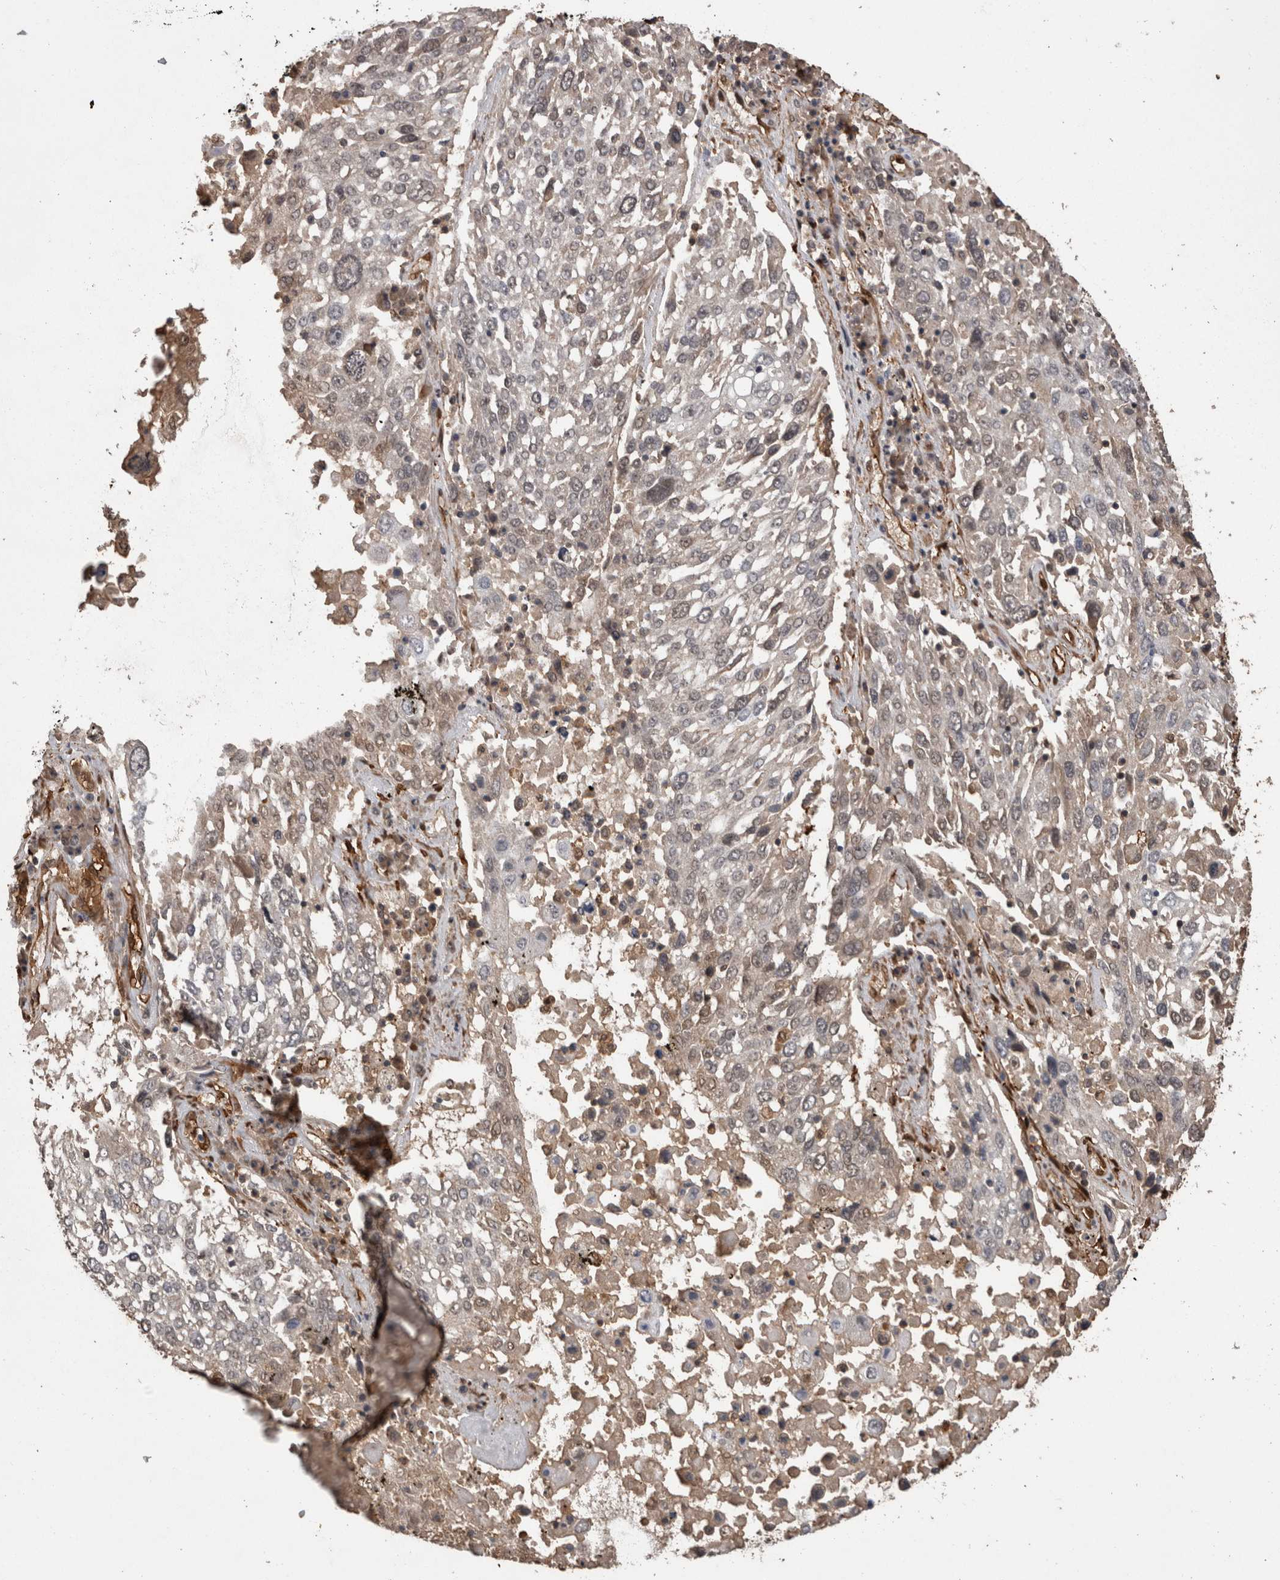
{"staining": {"intensity": "negative", "quantity": "none", "location": "none"}, "tissue": "lung cancer", "cell_type": "Tumor cells", "image_type": "cancer", "snomed": [{"axis": "morphology", "description": "Squamous cell carcinoma, NOS"}, {"axis": "topography", "description": "Lung"}], "caption": "Immunohistochemical staining of lung cancer exhibits no significant staining in tumor cells. Nuclei are stained in blue.", "gene": "LXN", "patient": {"sex": "male", "age": 65}}